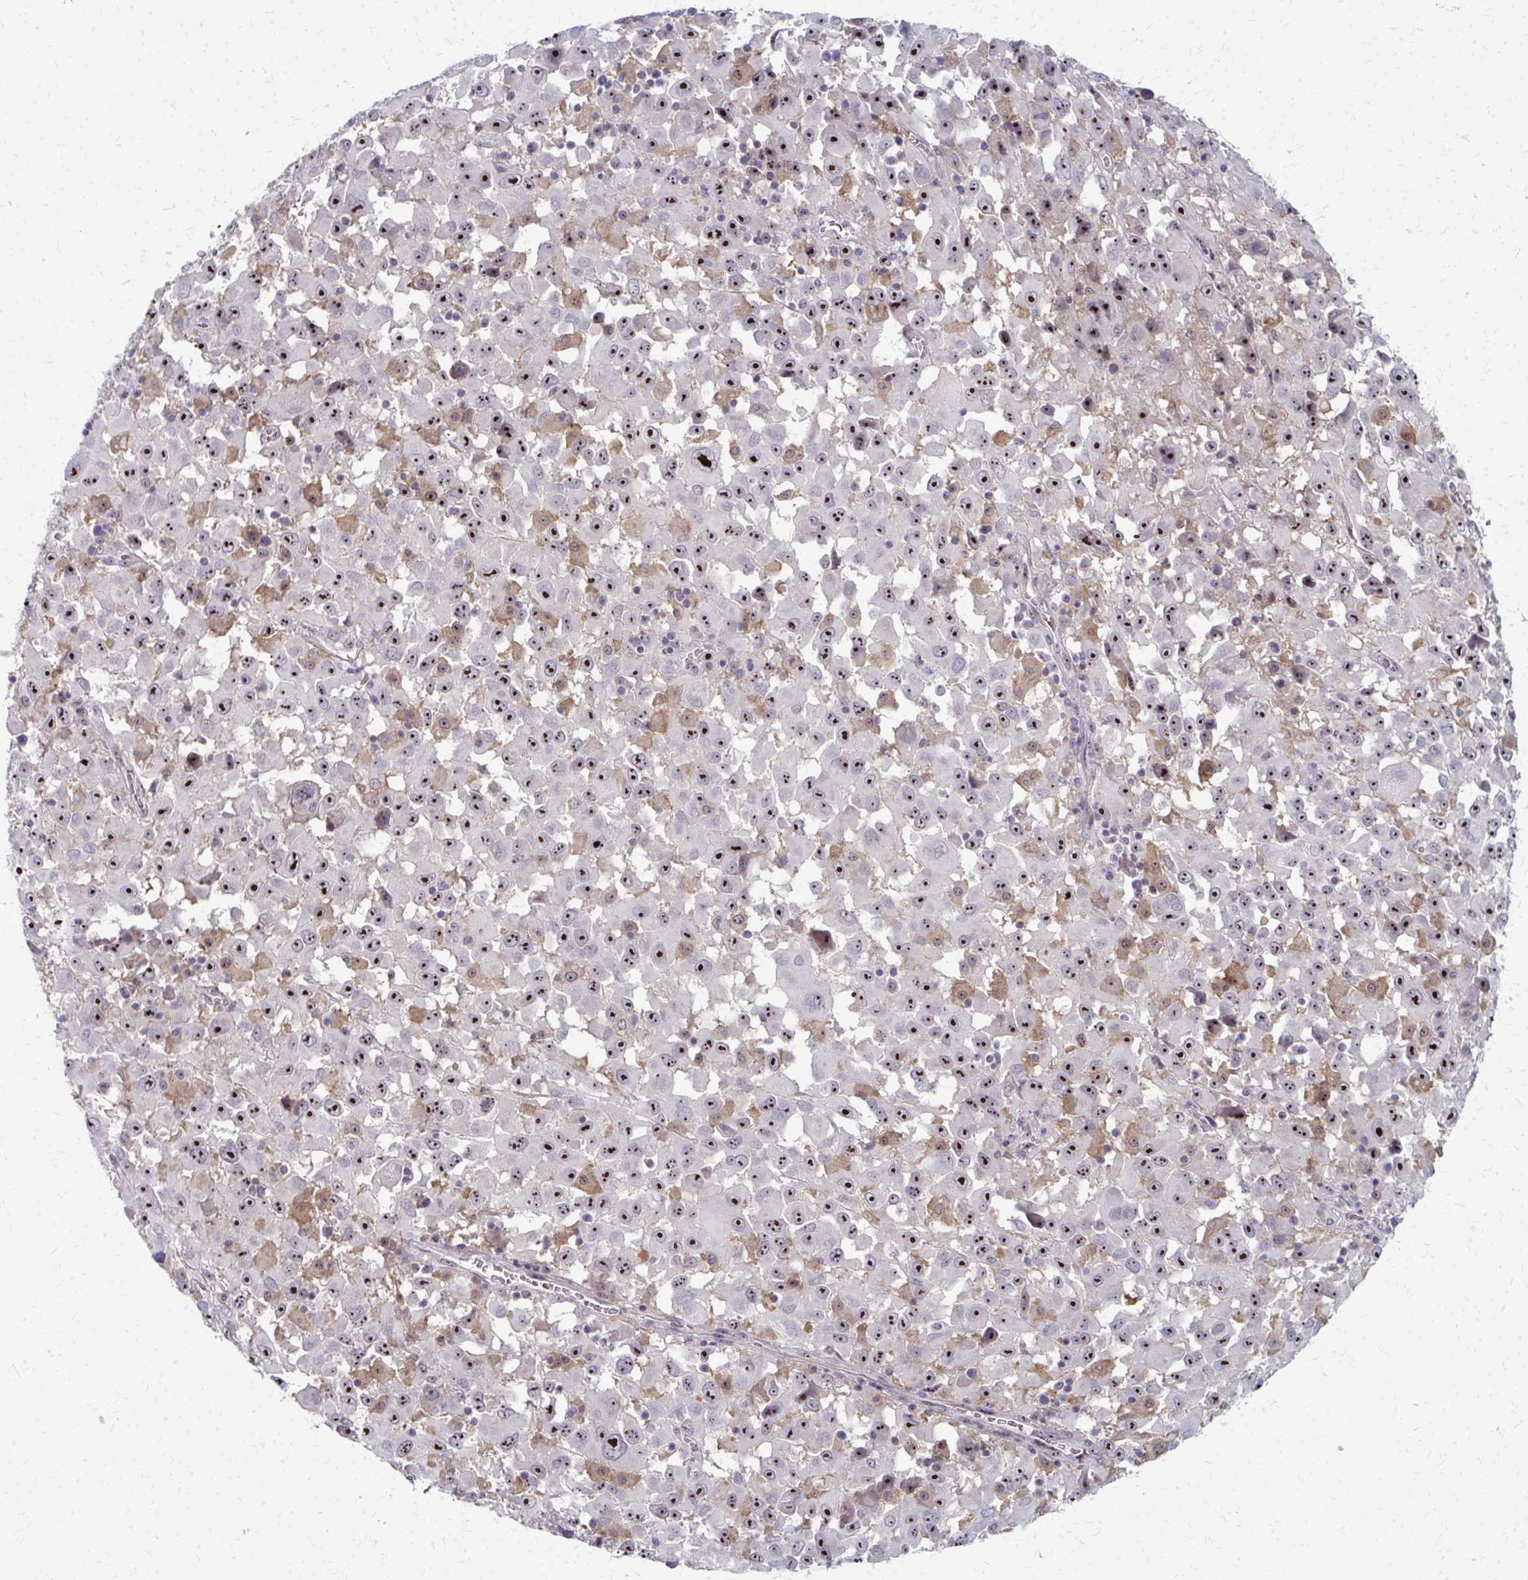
{"staining": {"intensity": "moderate", "quantity": ">75%", "location": "nuclear"}, "tissue": "melanoma", "cell_type": "Tumor cells", "image_type": "cancer", "snomed": [{"axis": "morphology", "description": "Malignant melanoma, Metastatic site"}, {"axis": "topography", "description": "Soft tissue"}], "caption": "Malignant melanoma (metastatic site) was stained to show a protein in brown. There is medium levels of moderate nuclear expression in approximately >75% of tumor cells.", "gene": "NUDT16", "patient": {"sex": "male", "age": 50}}